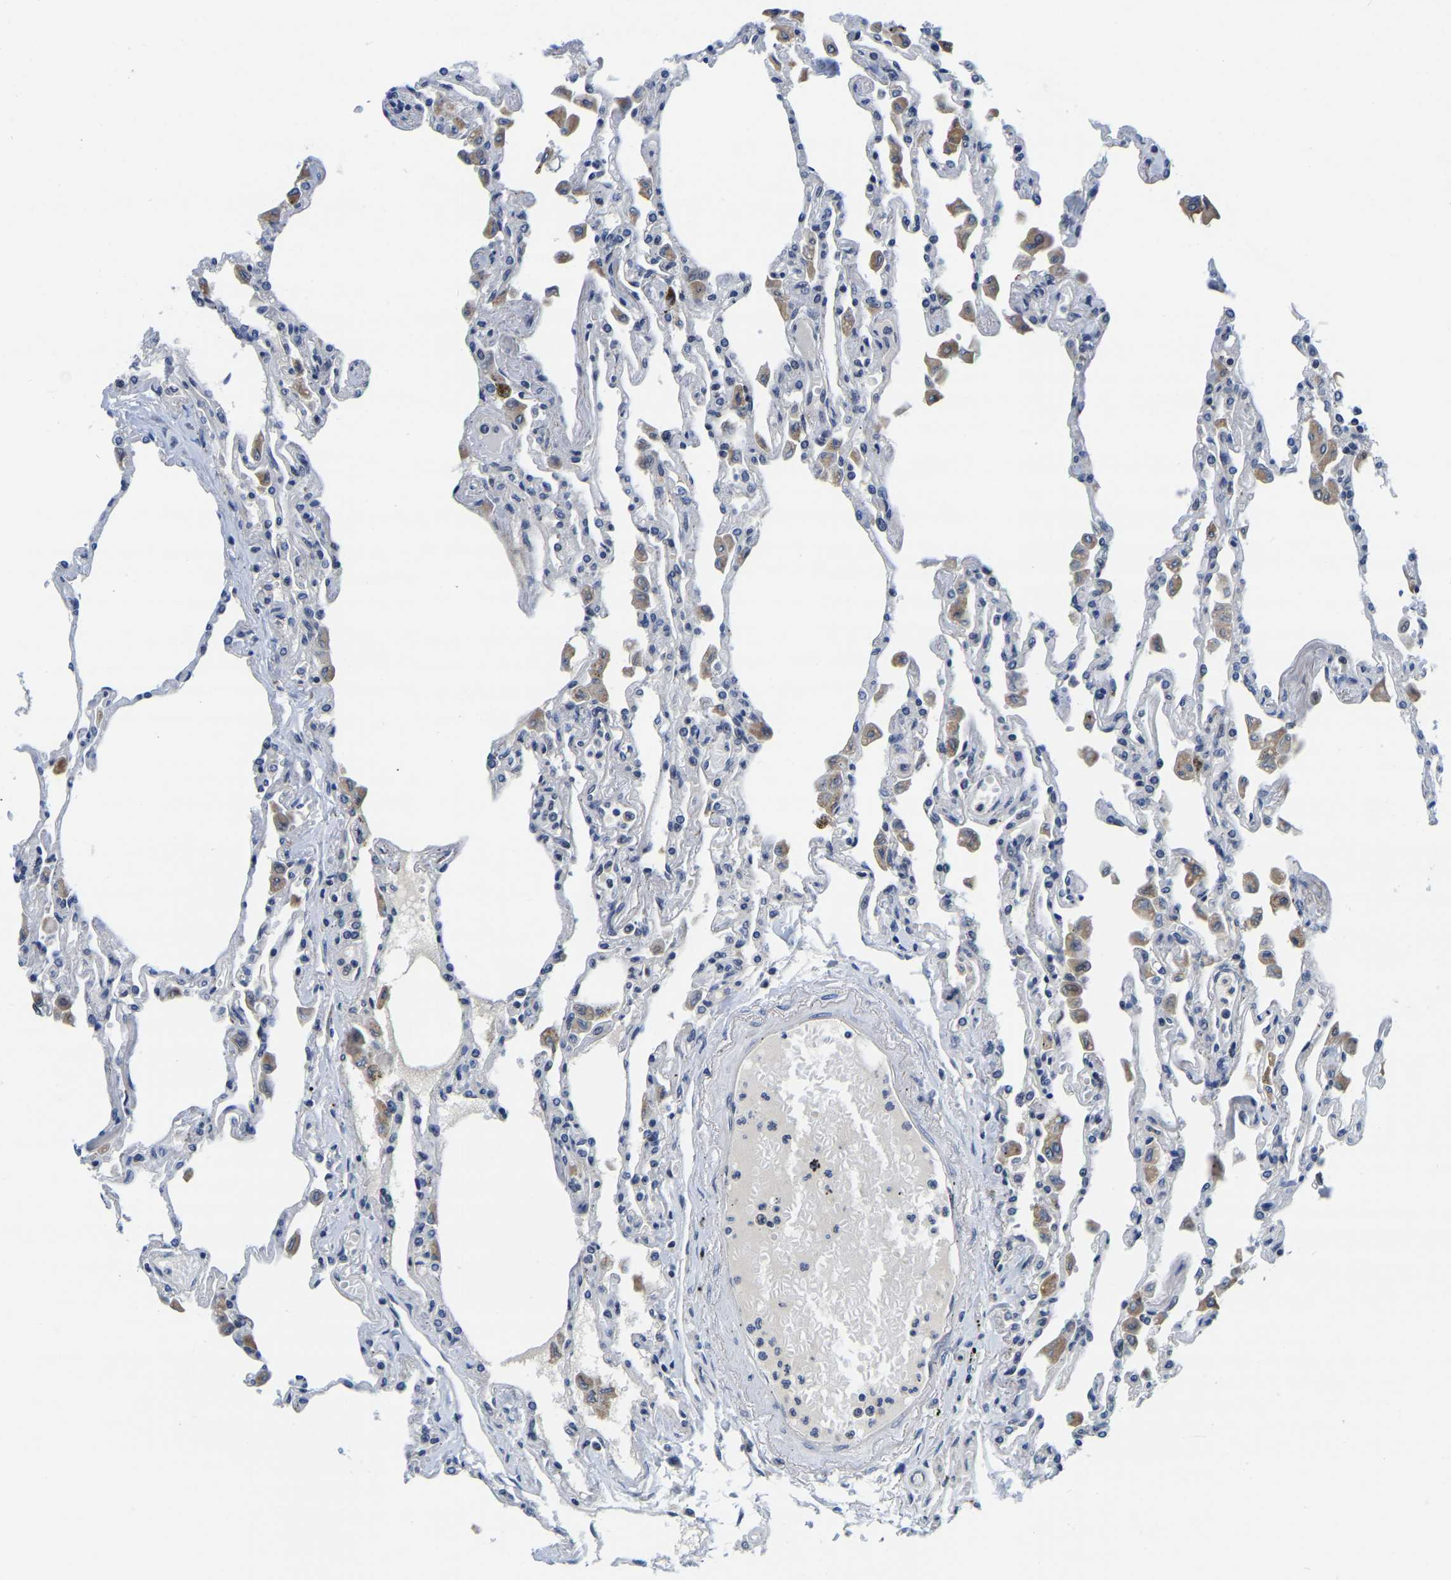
{"staining": {"intensity": "negative", "quantity": "none", "location": "none"}, "tissue": "lung", "cell_type": "Alveolar cells", "image_type": "normal", "snomed": [{"axis": "morphology", "description": "Normal tissue, NOS"}, {"axis": "topography", "description": "Bronchus"}, {"axis": "topography", "description": "Lung"}], "caption": "This is an IHC micrograph of normal lung. There is no positivity in alveolar cells.", "gene": "POLDIP3", "patient": {"sex": "female", "age": 49}}